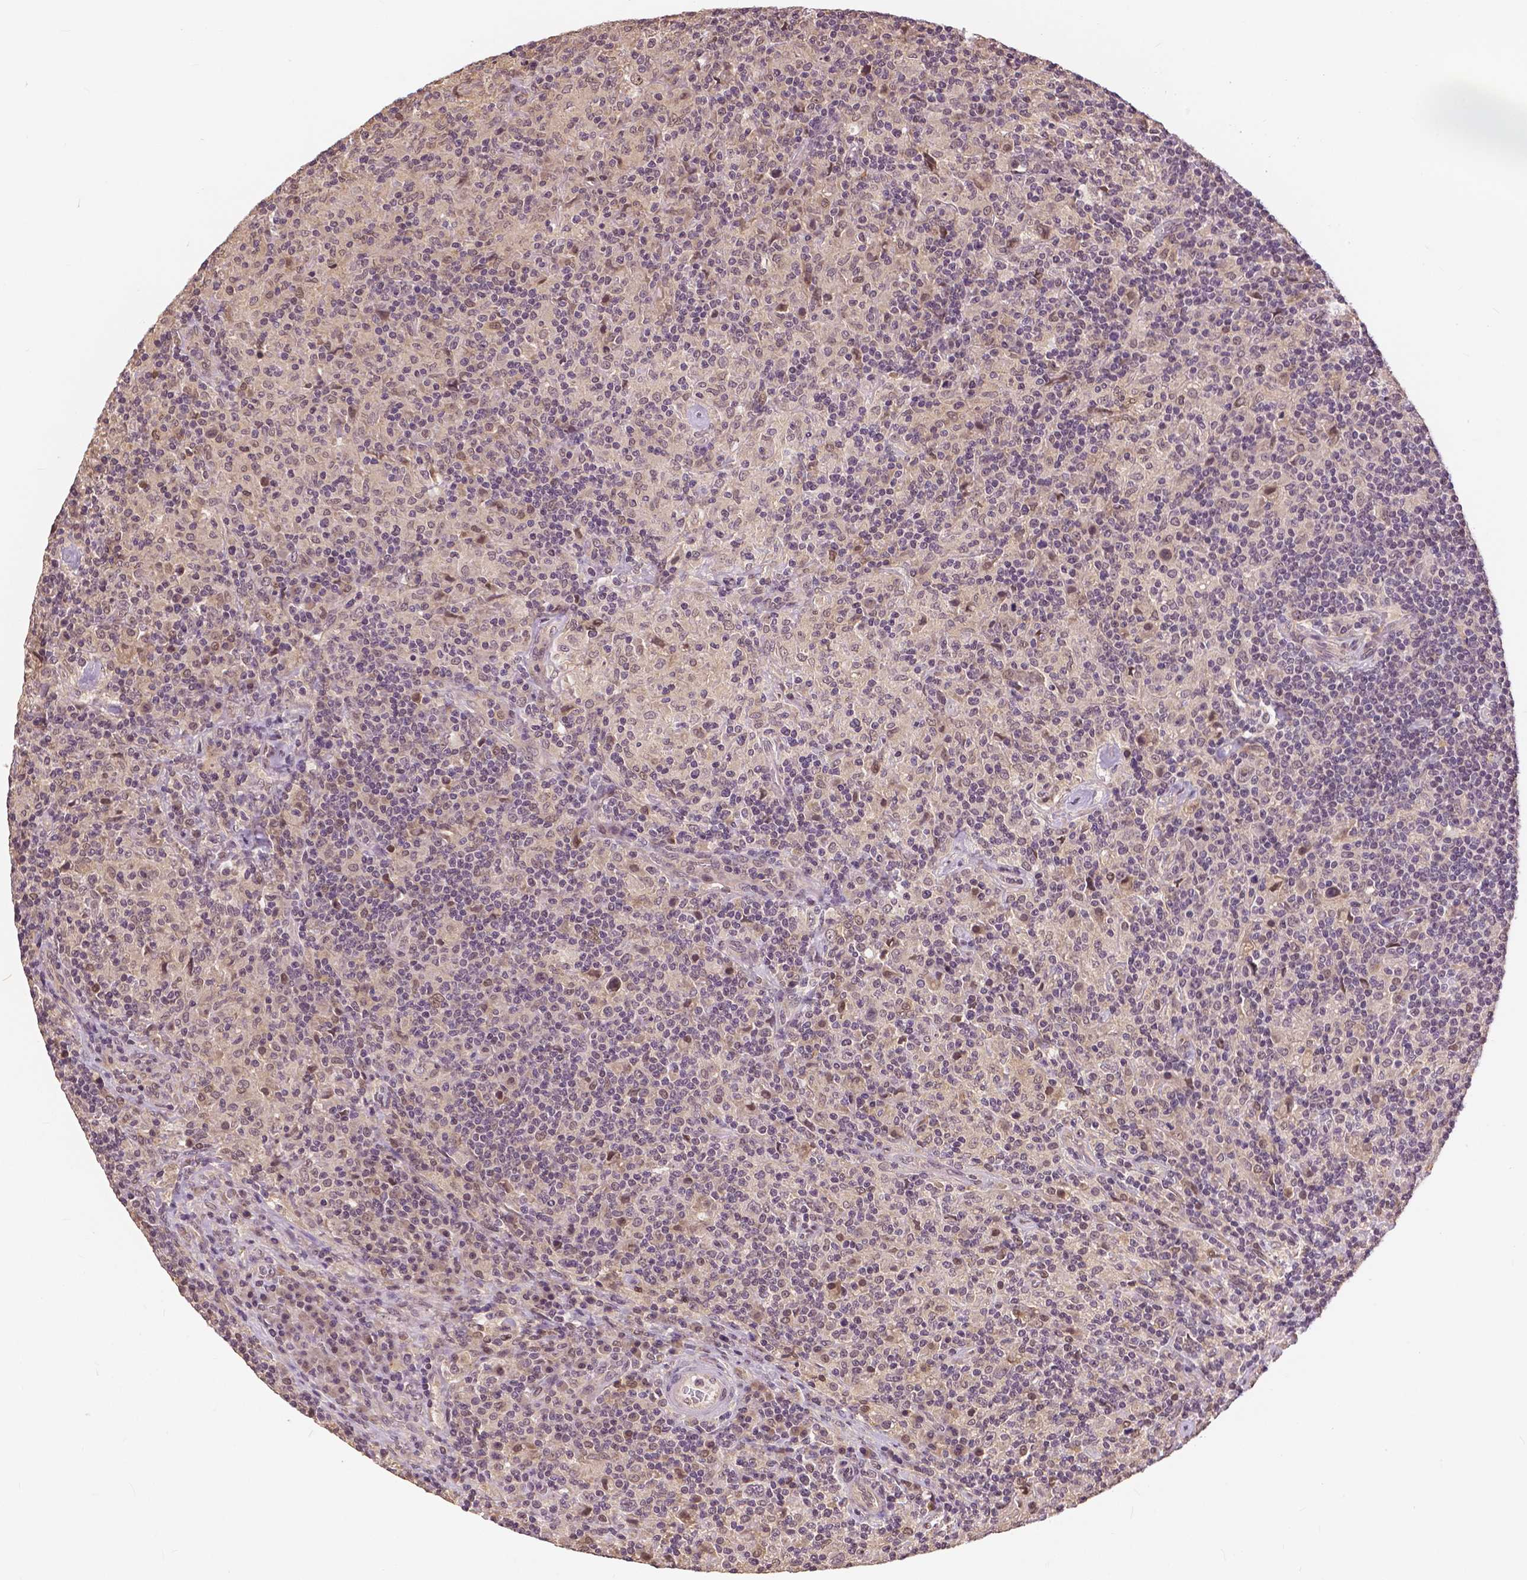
{"staining": {"intensity": "weak", "quantity": "<25%", "location": "nuclear"}, "tissue": "lymphoma", "cell_type": "Tumor cells", "image_type": "cancer", "snomed": [{"axis": "morphology", "description": "Hodgkin's disease, NOS"}, {"axis": "topography", "description": "Lymph node"}], "caption": "High magnification brightfield microscopy of Hodgkin's disease stained with DAB (brown) and counterstained with hematoxylin (blue): tumor cells show no significant positivity.", "gene": "MAP1LC3B", "patient": {"sex": "male", "age": 70}}